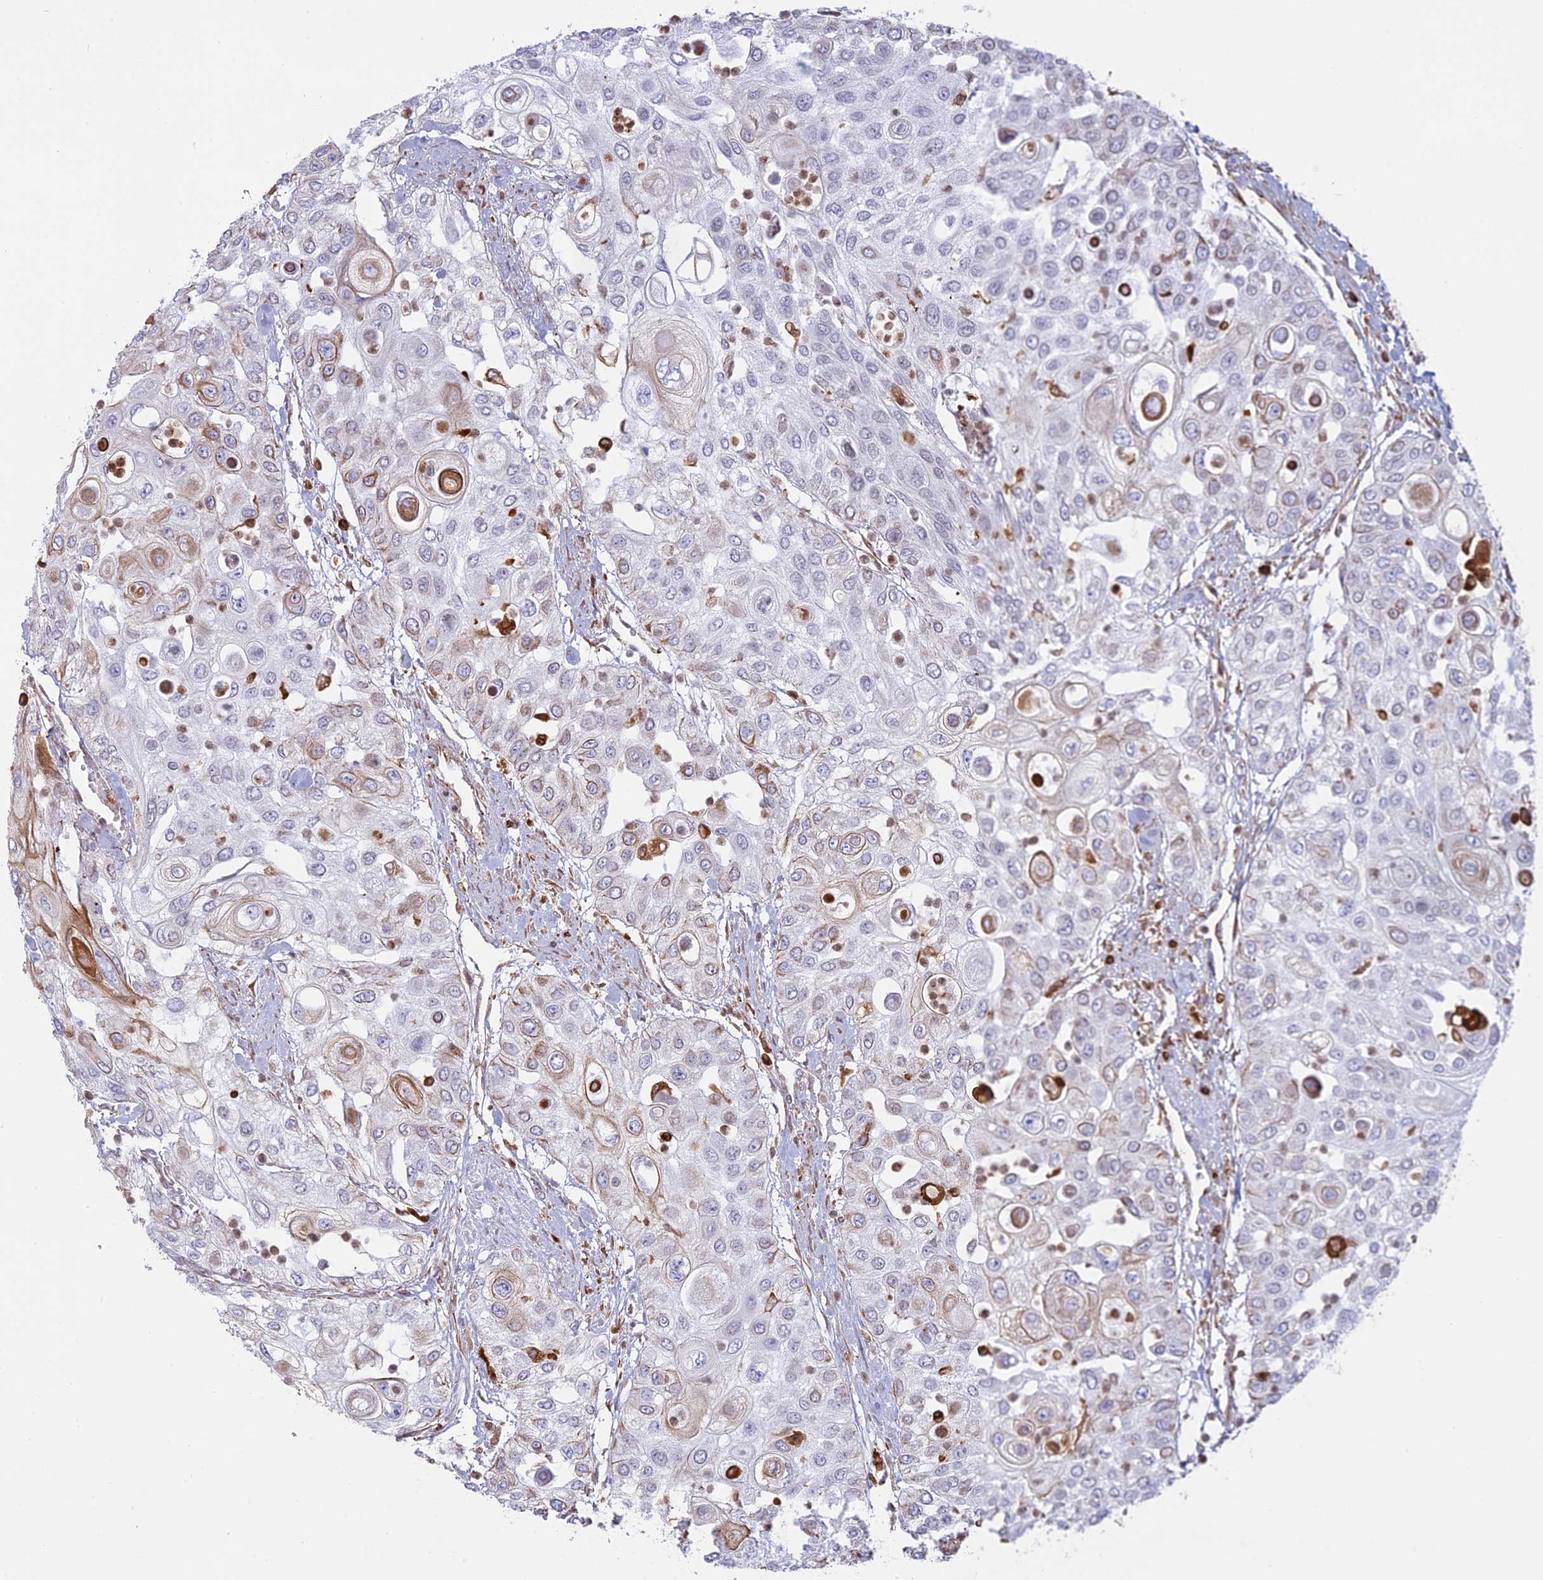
{"staining": {"intensity": "negative", "quantity": "none", "location": "none"}, "tissue": "urothelial cancer", "cell_type": "Tumor cells", "image_type": "cancer", "snomed": [{"axis": "morphology", "description": "Urothelial carcinoma, High grade"}, {"axis": "topography", "description": "Urinary bladder"}], "caption": "Immunohistochemistry (IHC) of urothelial cancer exhibits no positivity in tumor cells. (Brightfield microscopy of DAB immunohistochemistry at high magnification).", "gene": "APOBR", "patient": {"sex": "female", "age": 79}}